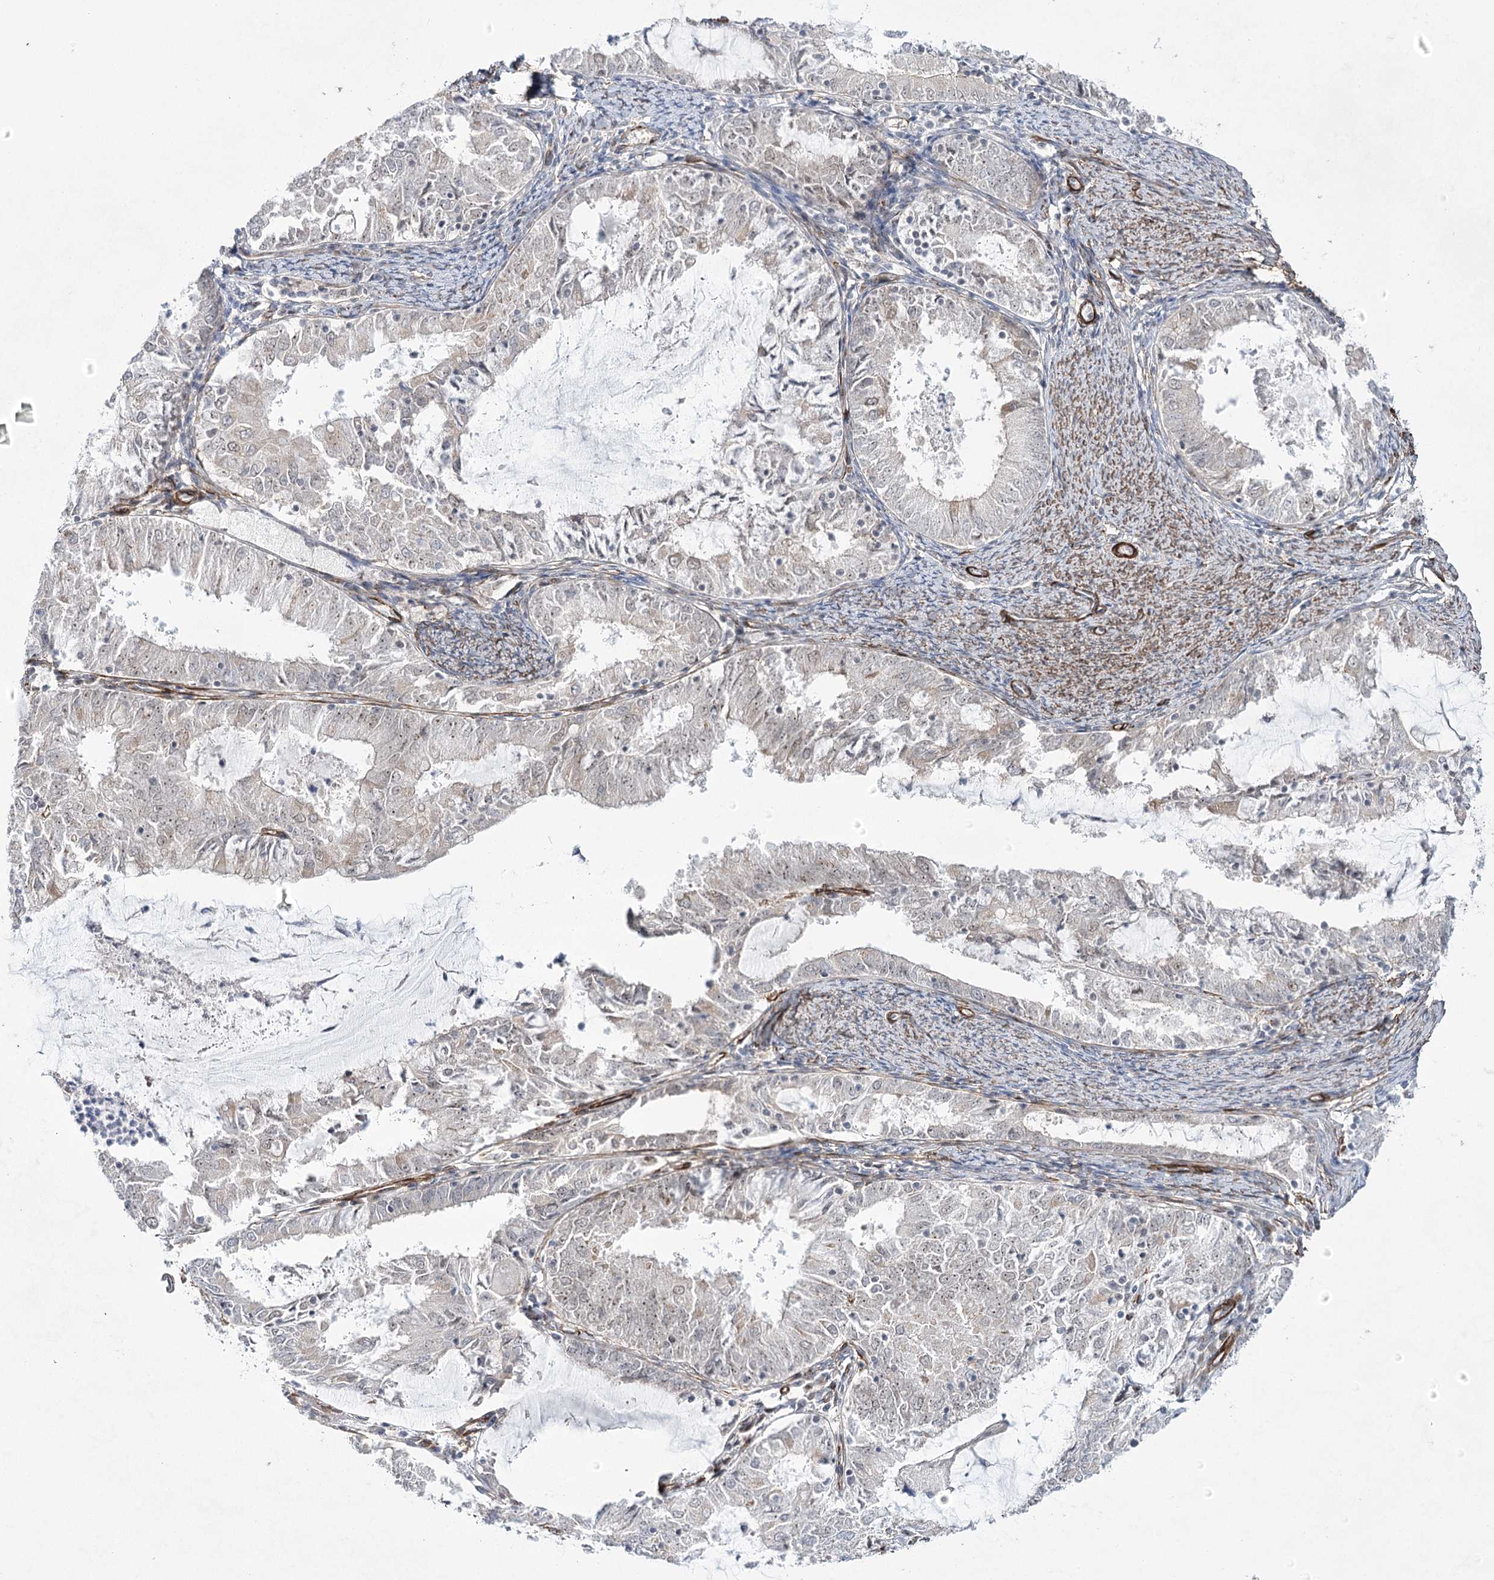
{"staining": {"intensity": "negative", "quantity": "none", "location": "none"}, "tissue": "endometrial cancer", "cell_type": "Tumor cells", "image_type": "cancer", "snomed": [{"axis": "morphology", "description": "Adenocarcinoma, NOS"}, {"axis": "topography", "description": "Endometrium"}], "caption": "Histopathology image shows no significant protein expression in tumor cells of endometrial cancer.", "gene": "CWF19L1", "patient": {"sex": "female", "age": 57}}